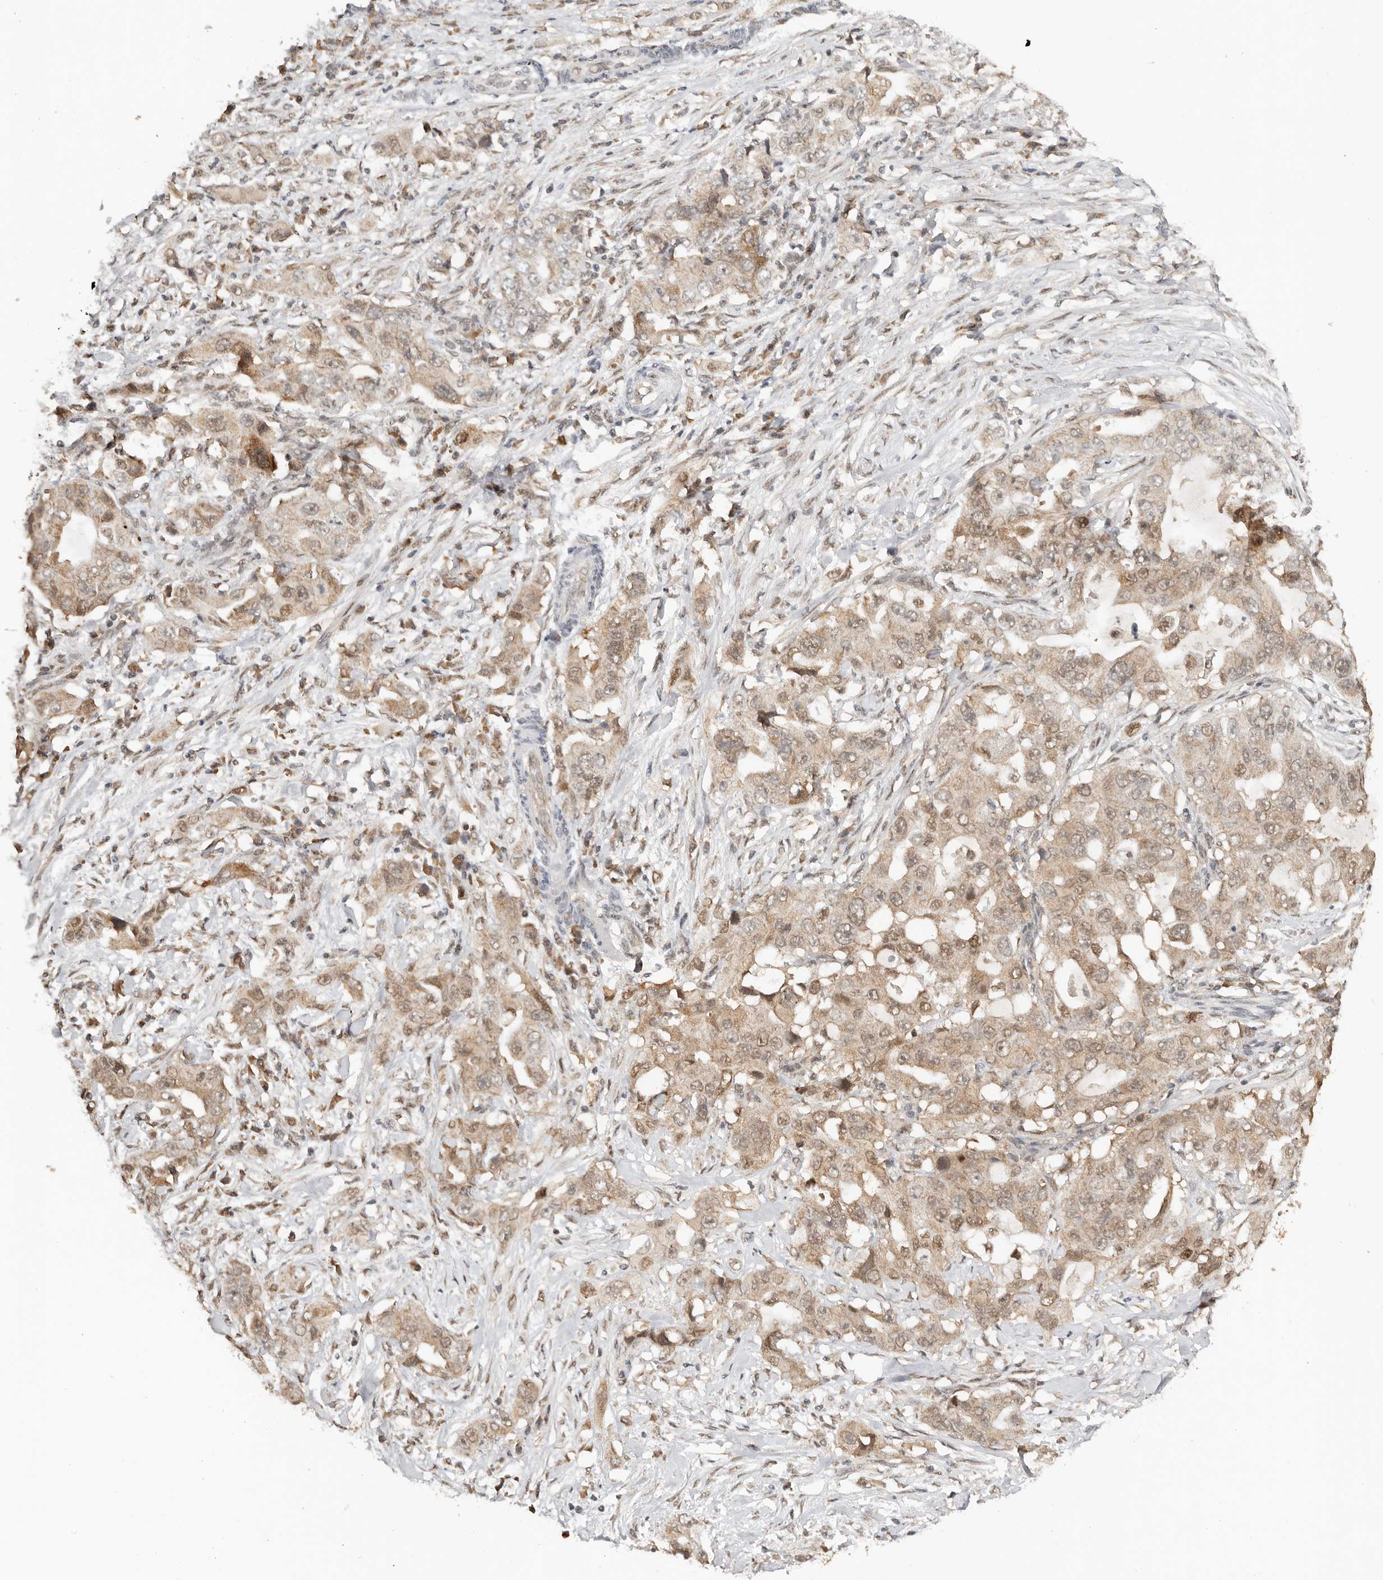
{"staining": {"intensity": "weak", "quantity": ">75%", "location": "cytoplasmic/membranous,nuclear"}, "tissue": "lung cancer", "cell_type": "Tumor cells", "image_type": "cancer", "snomed": [{"axis": "morphology", "description": "Adenocarcinoma, NOS"}, {"axis": "topography", "description": "Lung"}], "caption": "Approximately >75% of tumor cells in human lung cancer (adenocarcinoma) exhibit weak cytoplasmic/membranous and nuclear protein staining as visualized by brown immunohistochemical staining.", "gene": "SEC14L1", "patient": {"sex": "female", "age": 51}}